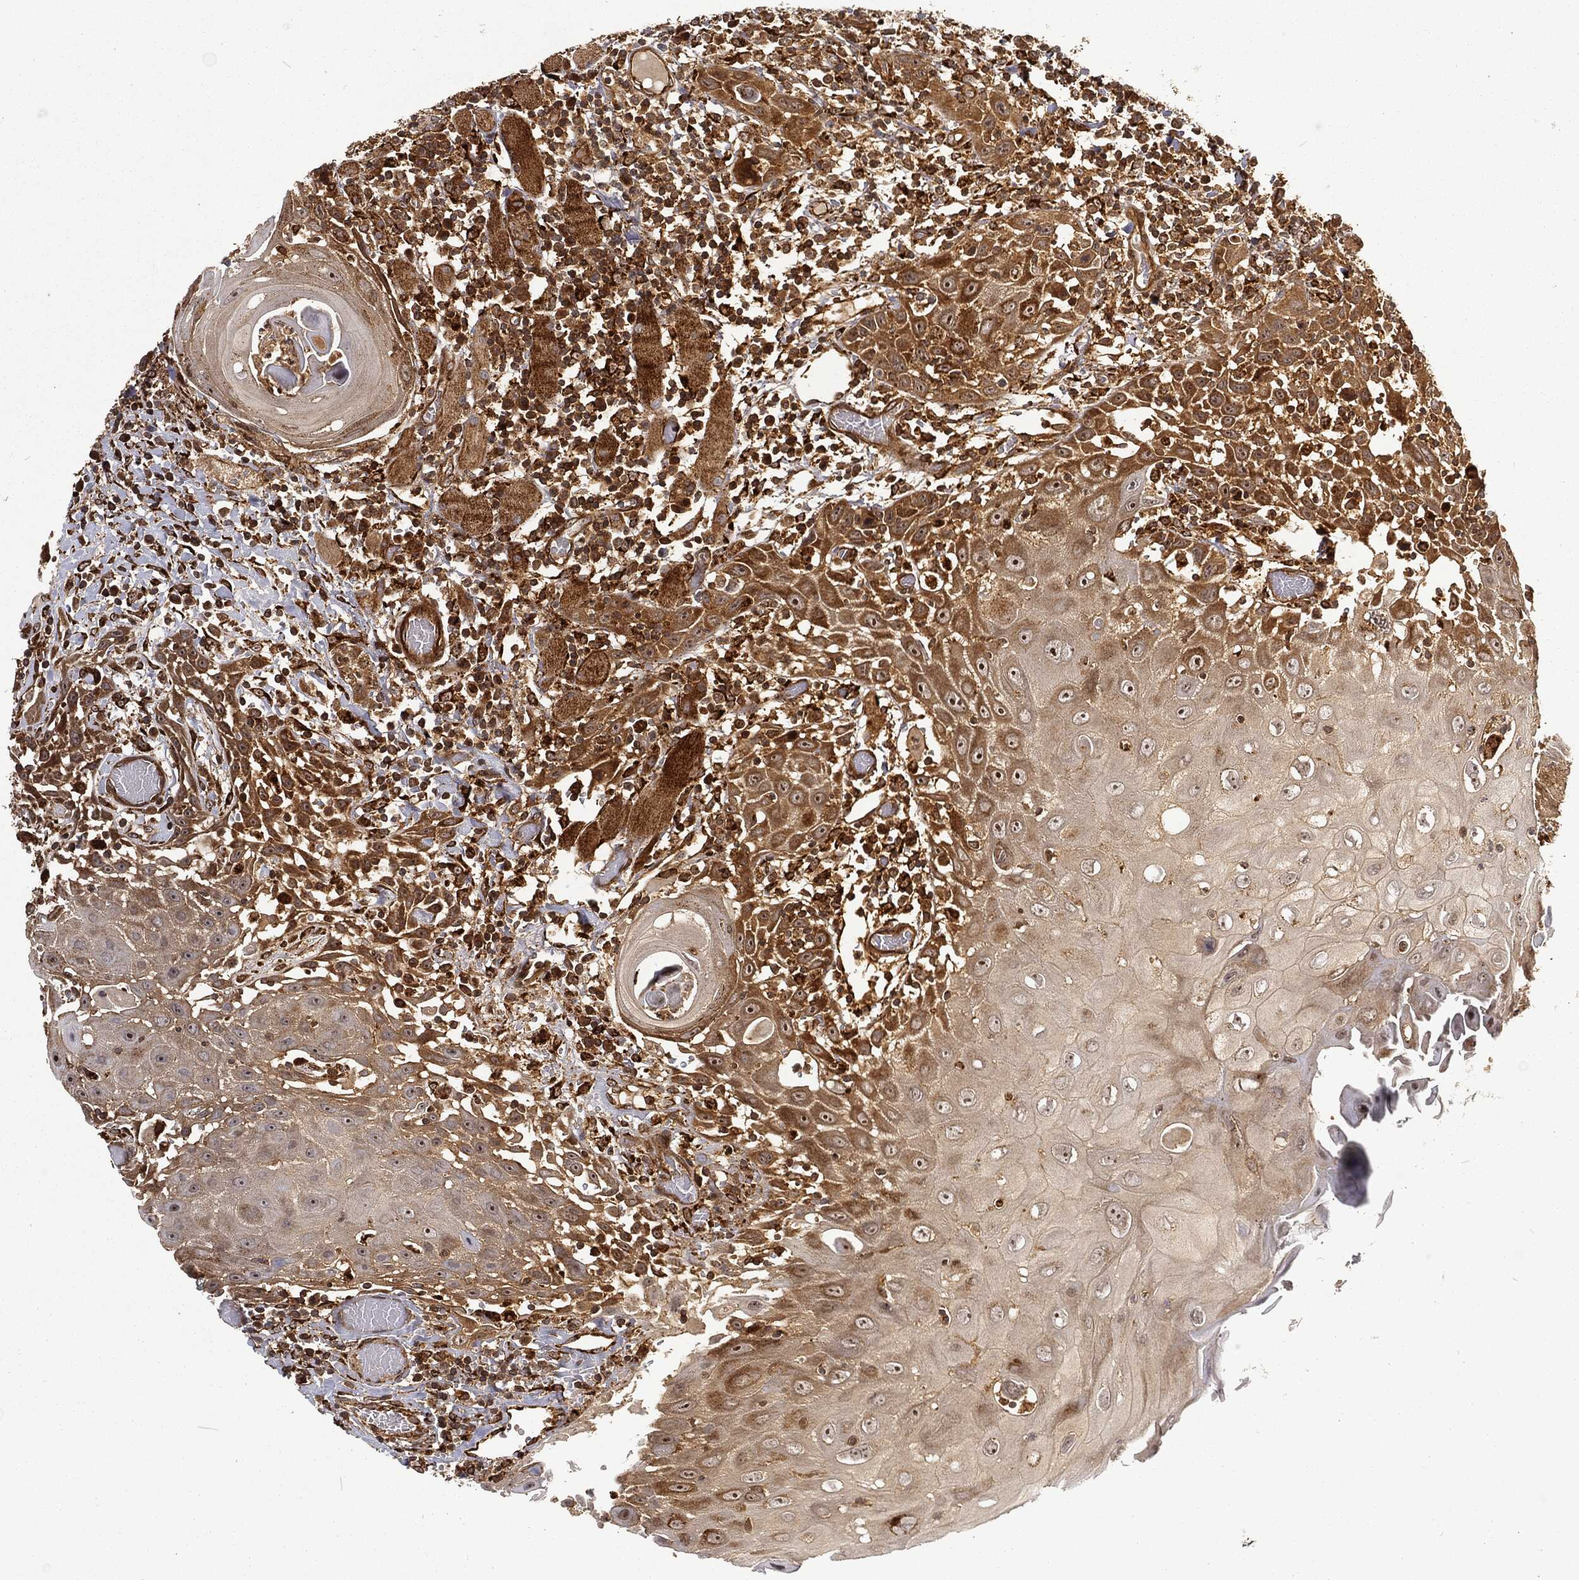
{"staining": {"intensity": "strong", "quantity": ">75%", "location": "cytoplasmic/membranous"}, "tissue": "head and neck cancer", "cell_type": "Tumor cells", "image_type": "cancer", "snomed": [{"axis": "morphology", "description": "Normal tissue, NOS"}, {"axis": "morphology", "description": "Squamous cell carcinoma, NOS"}, {"axis": "topography", "description": "Oral tissue"}, {"axis": "topography", "description": "Head-Neck"}], "caption": "Human head and neck cancer stained for a protein (brown) exhibits strong cytoplasmic/membranous positive staining in about >75% of tumor cells.", "gene": "RFTN1", "patient": {"sex": "male", "age": 71}}